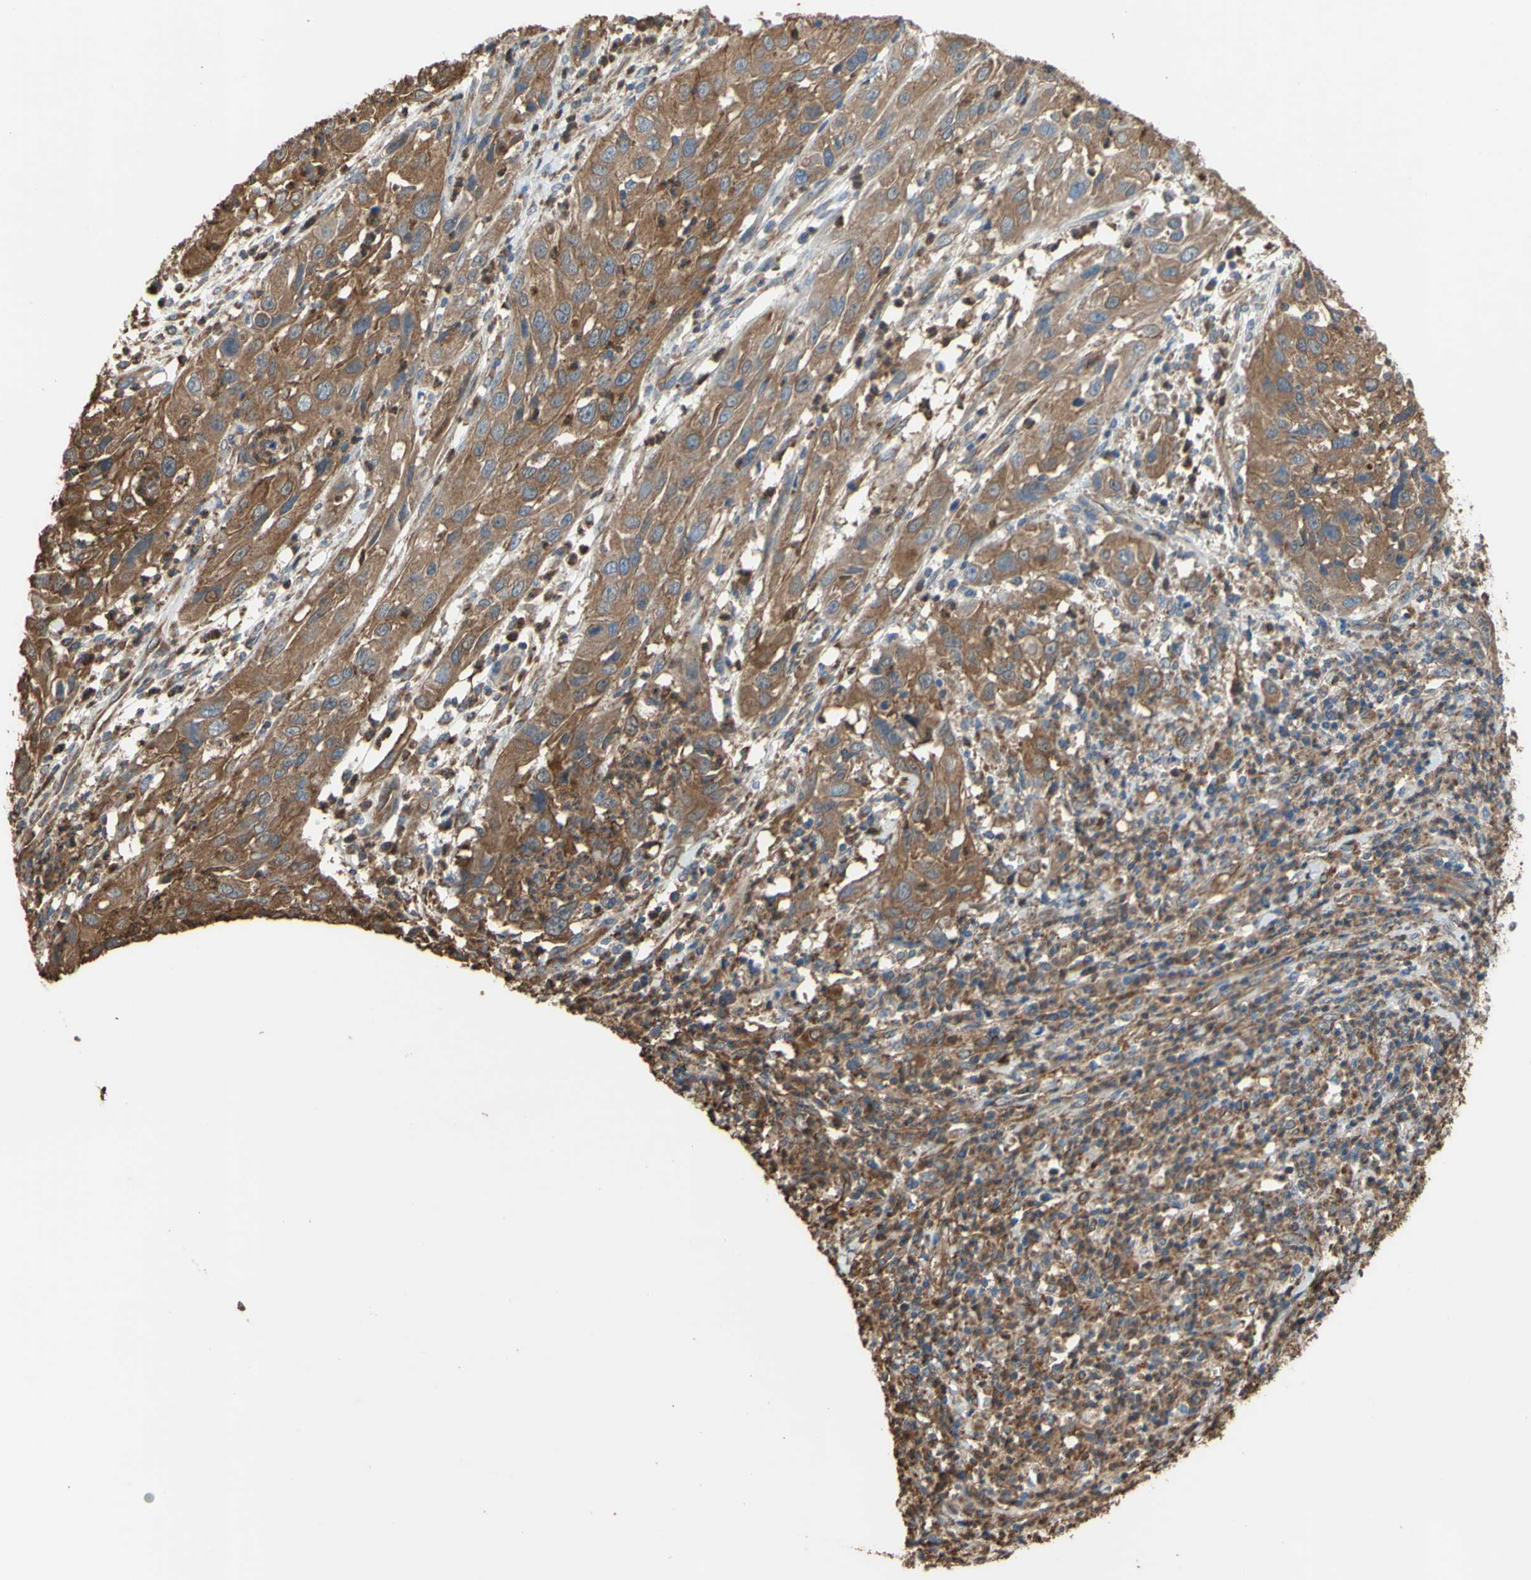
{"staining": {"intensity": "moderate", "quantity": ">75%", "location": "cytoplasmic/membranous"}, "tissue": "cervical cancer", "cell_type": "Tumor cells", "image_type": "cancer", "snomed": [{"axis": "morphology", "description": "Squamous cell carcinoma, NOS"}, {"axis": "topography", "description": "Cervix"}], "caption": "Moderate cytoplasmic/membranous staining for a protein is seen in about >75% of tumor cells of cervical squamous cell carcinoma using immunohistochemistry.", "gene": "CTTN", "patient": {"sex": "female", "age": 32}}